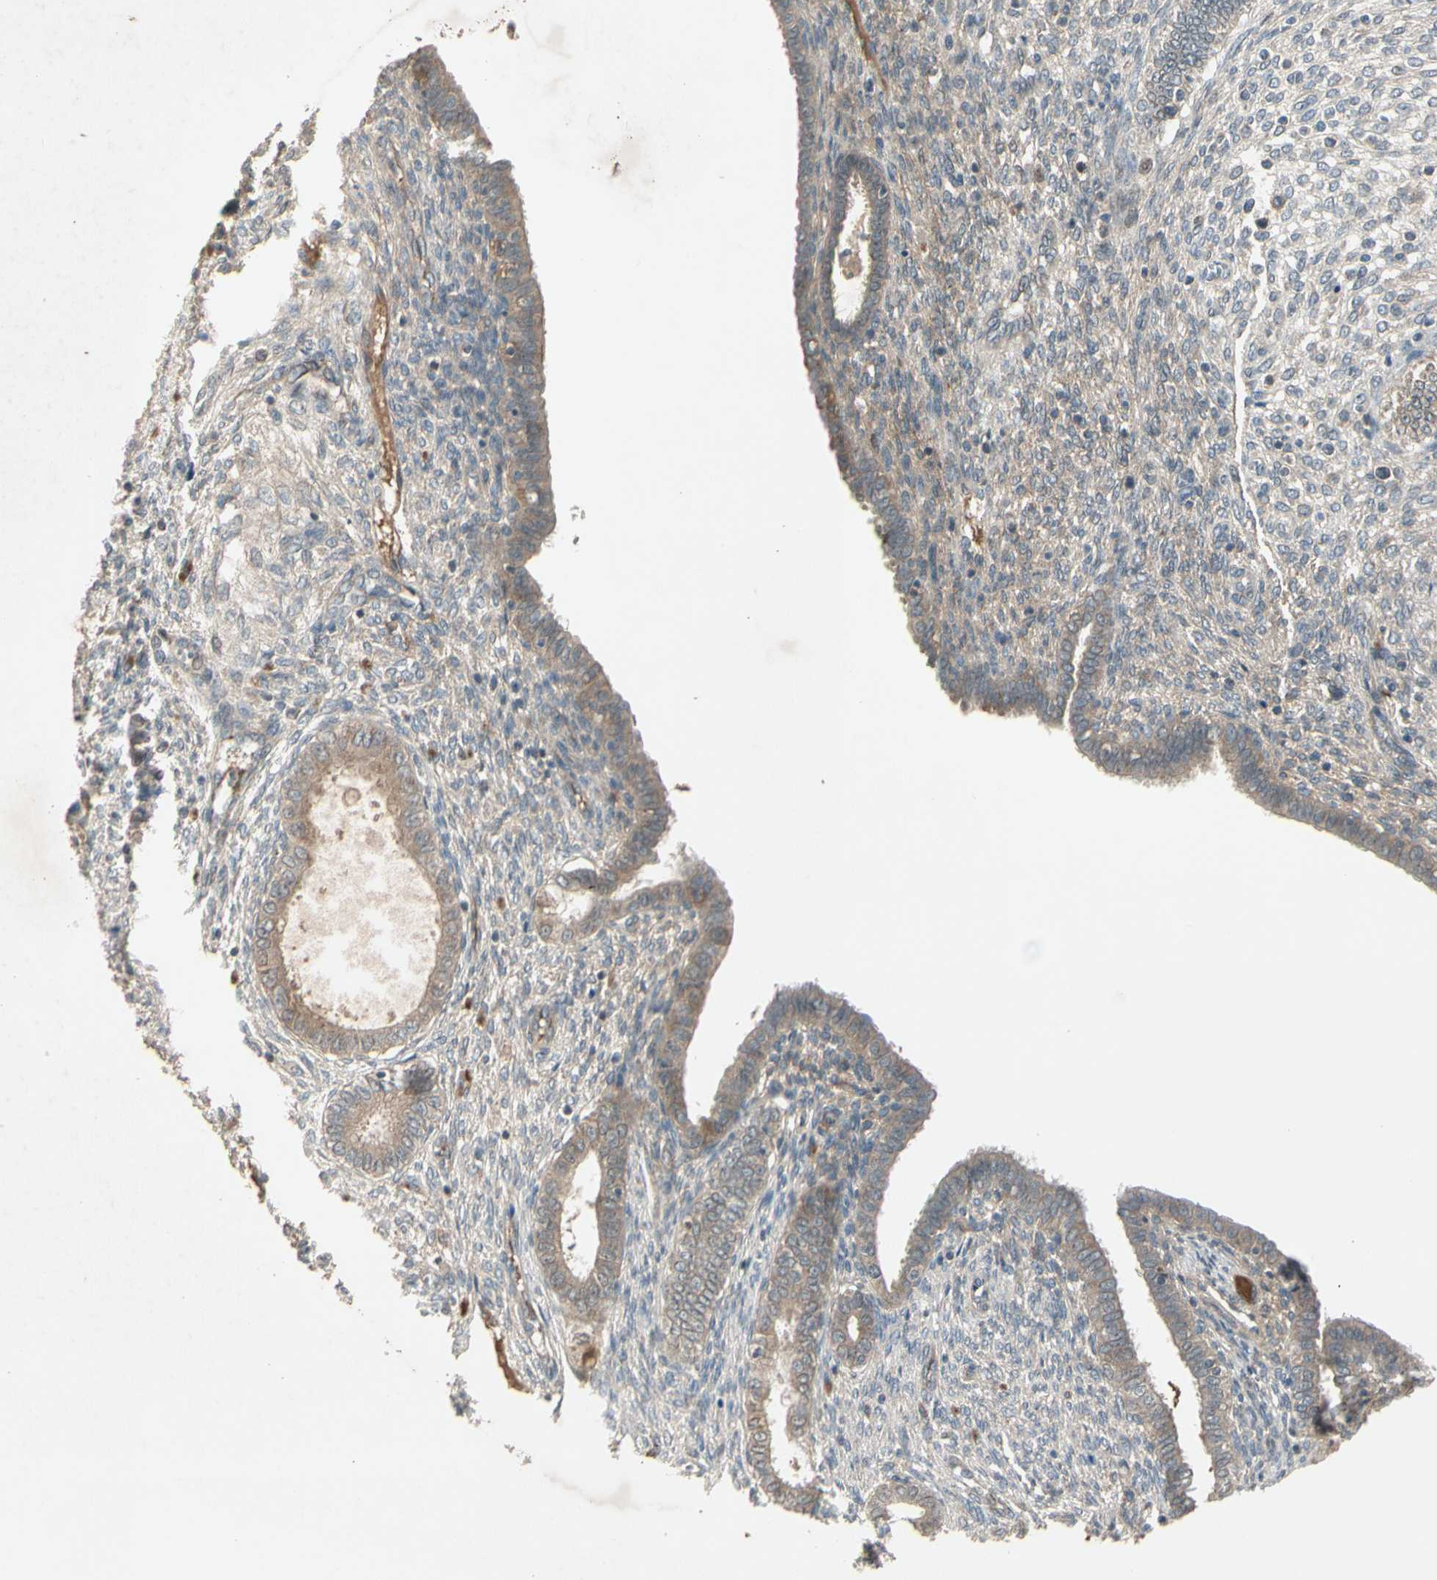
{"staining": {"intensity": "weak", "quantity": "25%-75%", "location": "cytoplasmic/membranous"}, "tissue": "endometrium", "cell_type": "Cells in endometrial stroma", "image_type": "normal", "snomed": [{"axis": "morphology", "description": "Normal tissue, NOS"}, {"axis": "topography", "description": "Endometrium"}], "caption": "IHC photomicrograph of normal human endometrium stained for a protein (brown), which reveals low levels of weak cytoplasmic/membranous expression in about 25%-75% of cells in endometrial stroma.", "gene": "FHDC1", "patient": {"sex": "female", "age": 72}}